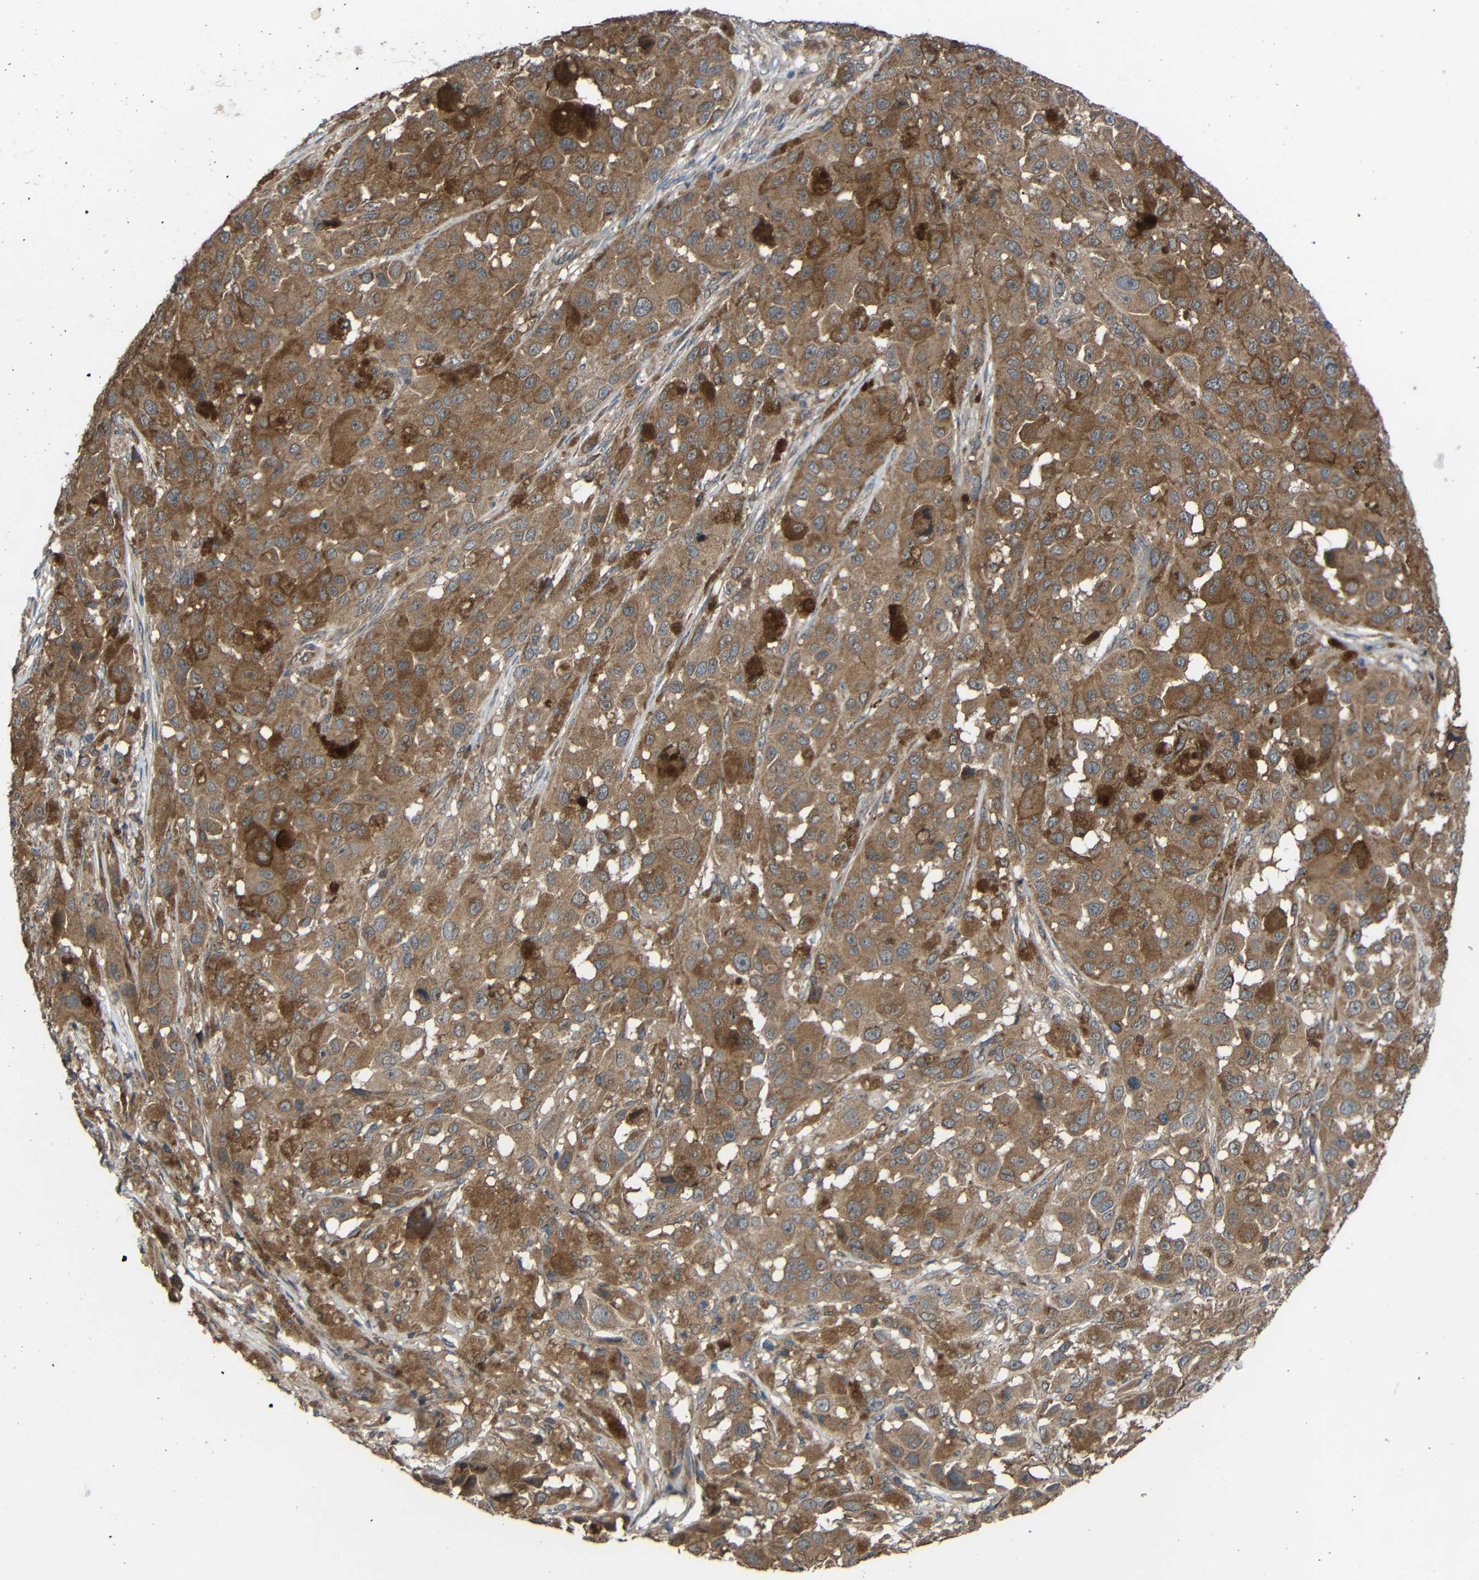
{"staining": {"intensity": "moderate", "quantity": ">75%", "location": "cytoplasmic/membranous"}, "tissue": "melanoma", "cell_type": "Tumor cells", "image_type": "cancer", "snomed": [{"axis": "morphology", "description": "Malignant melanoma, NOS"}, {"axis": "topography", "description": "Skin"}], "caption": "This photomicrograph shows IHC staining of human malignant melanoma, with medium moderate cytoplasmic/membranous staining in approximately >75% of tumor cells.", "gene": "CHST9", "patient": {"sex": "male", "age": 96}}